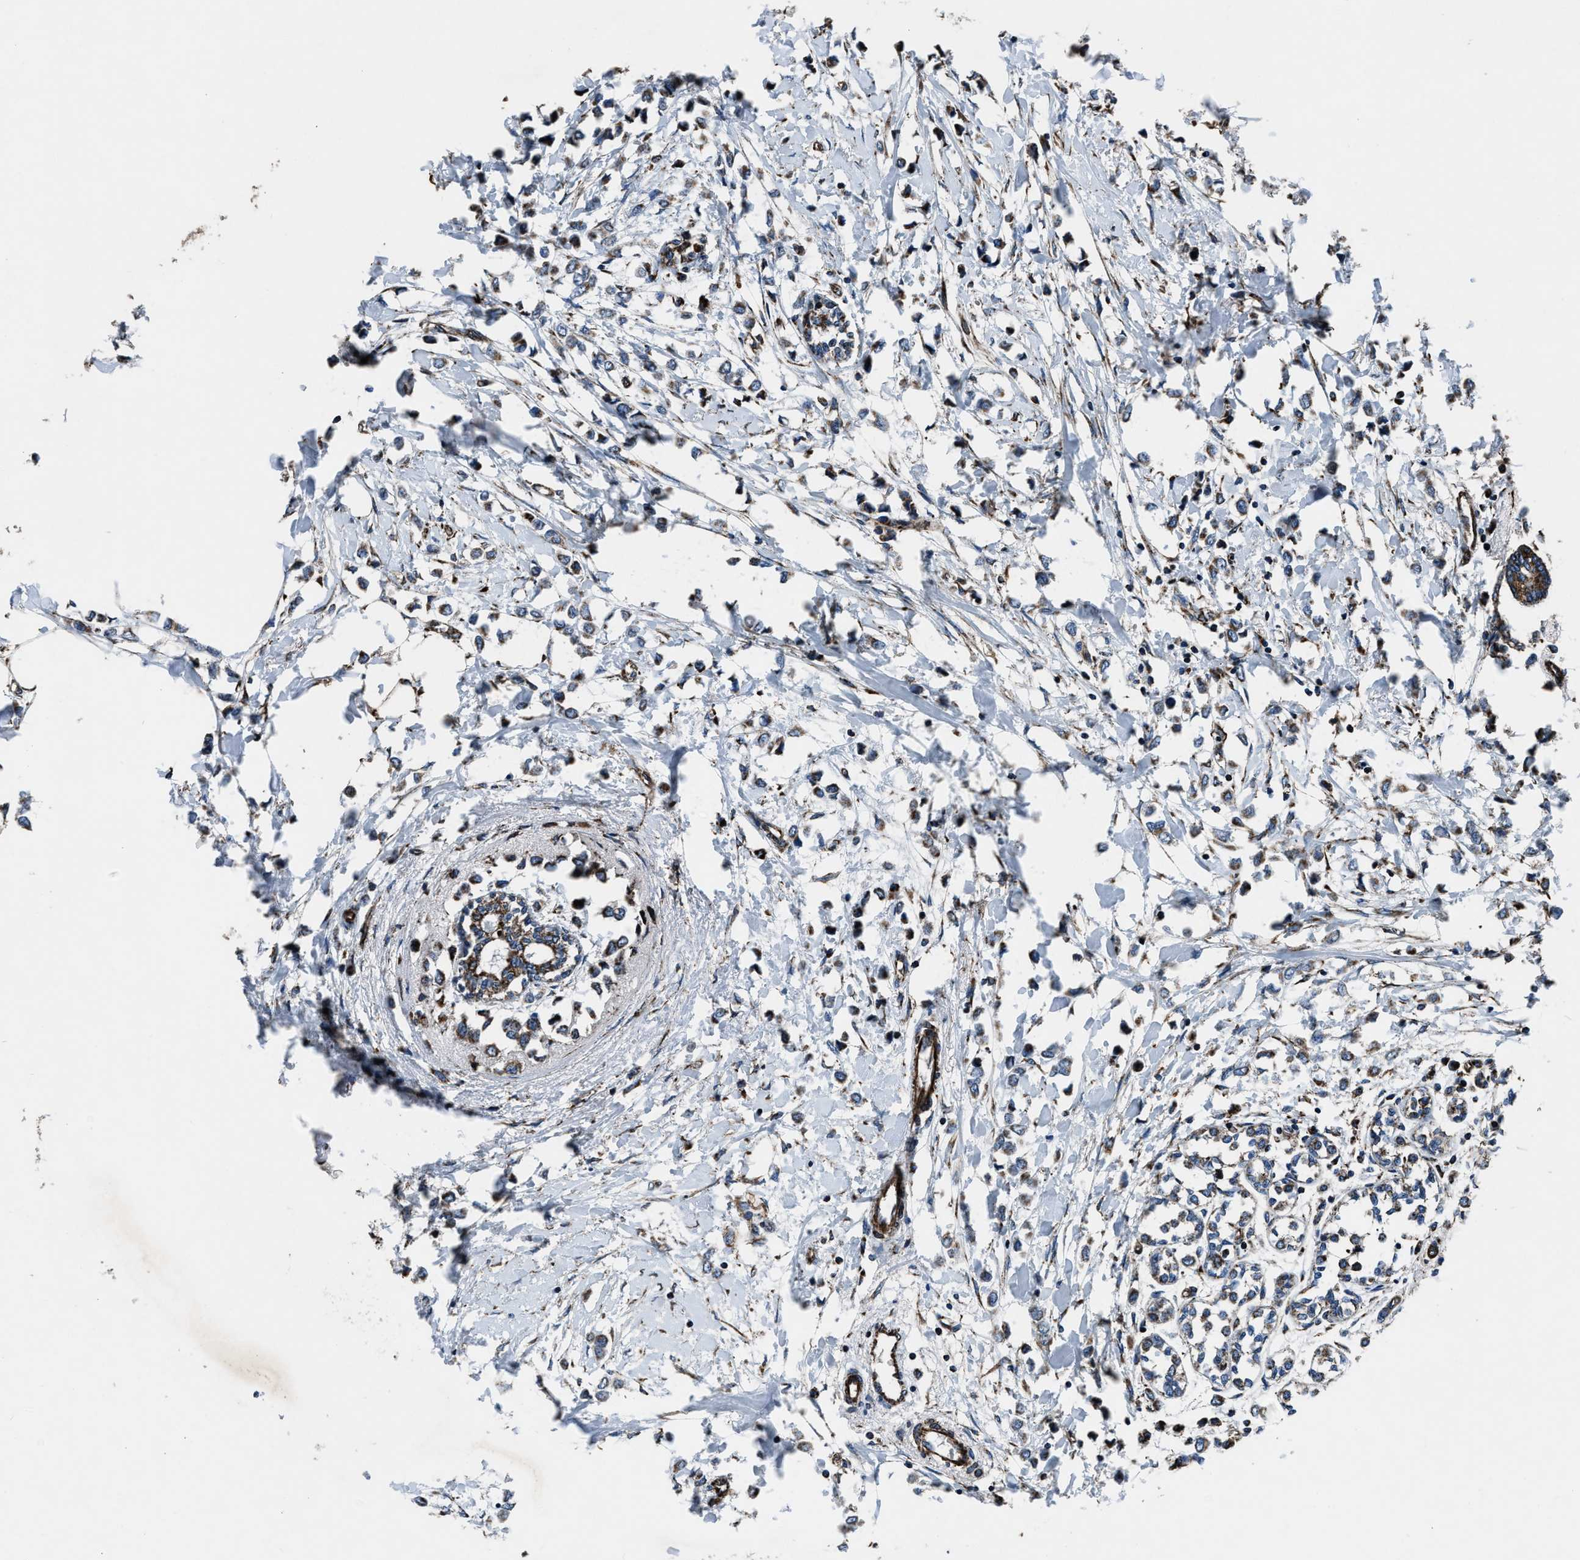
{"staining": {"intensity": "weak", "quantity": "25%-75%", "location": "cytoplasmic/membranous"}, "tissue": "breast cancer", "cell_type": "Tumor cells", "image_type": "cancer", "snomed": [{"axis": "morphology", "description": "Lobular carcinoma"}, {"axis": "topography", "description": "Breast"}], "caption": "Immunohistochemistry of human breast cancer (lobular carcinoma) demonstrates low levels of weak cytoplasmic/membranous staining in about 25%-75% of tumor cells.", "gene": "OGDH", "patient": {"sex": "female", "age": 51}}